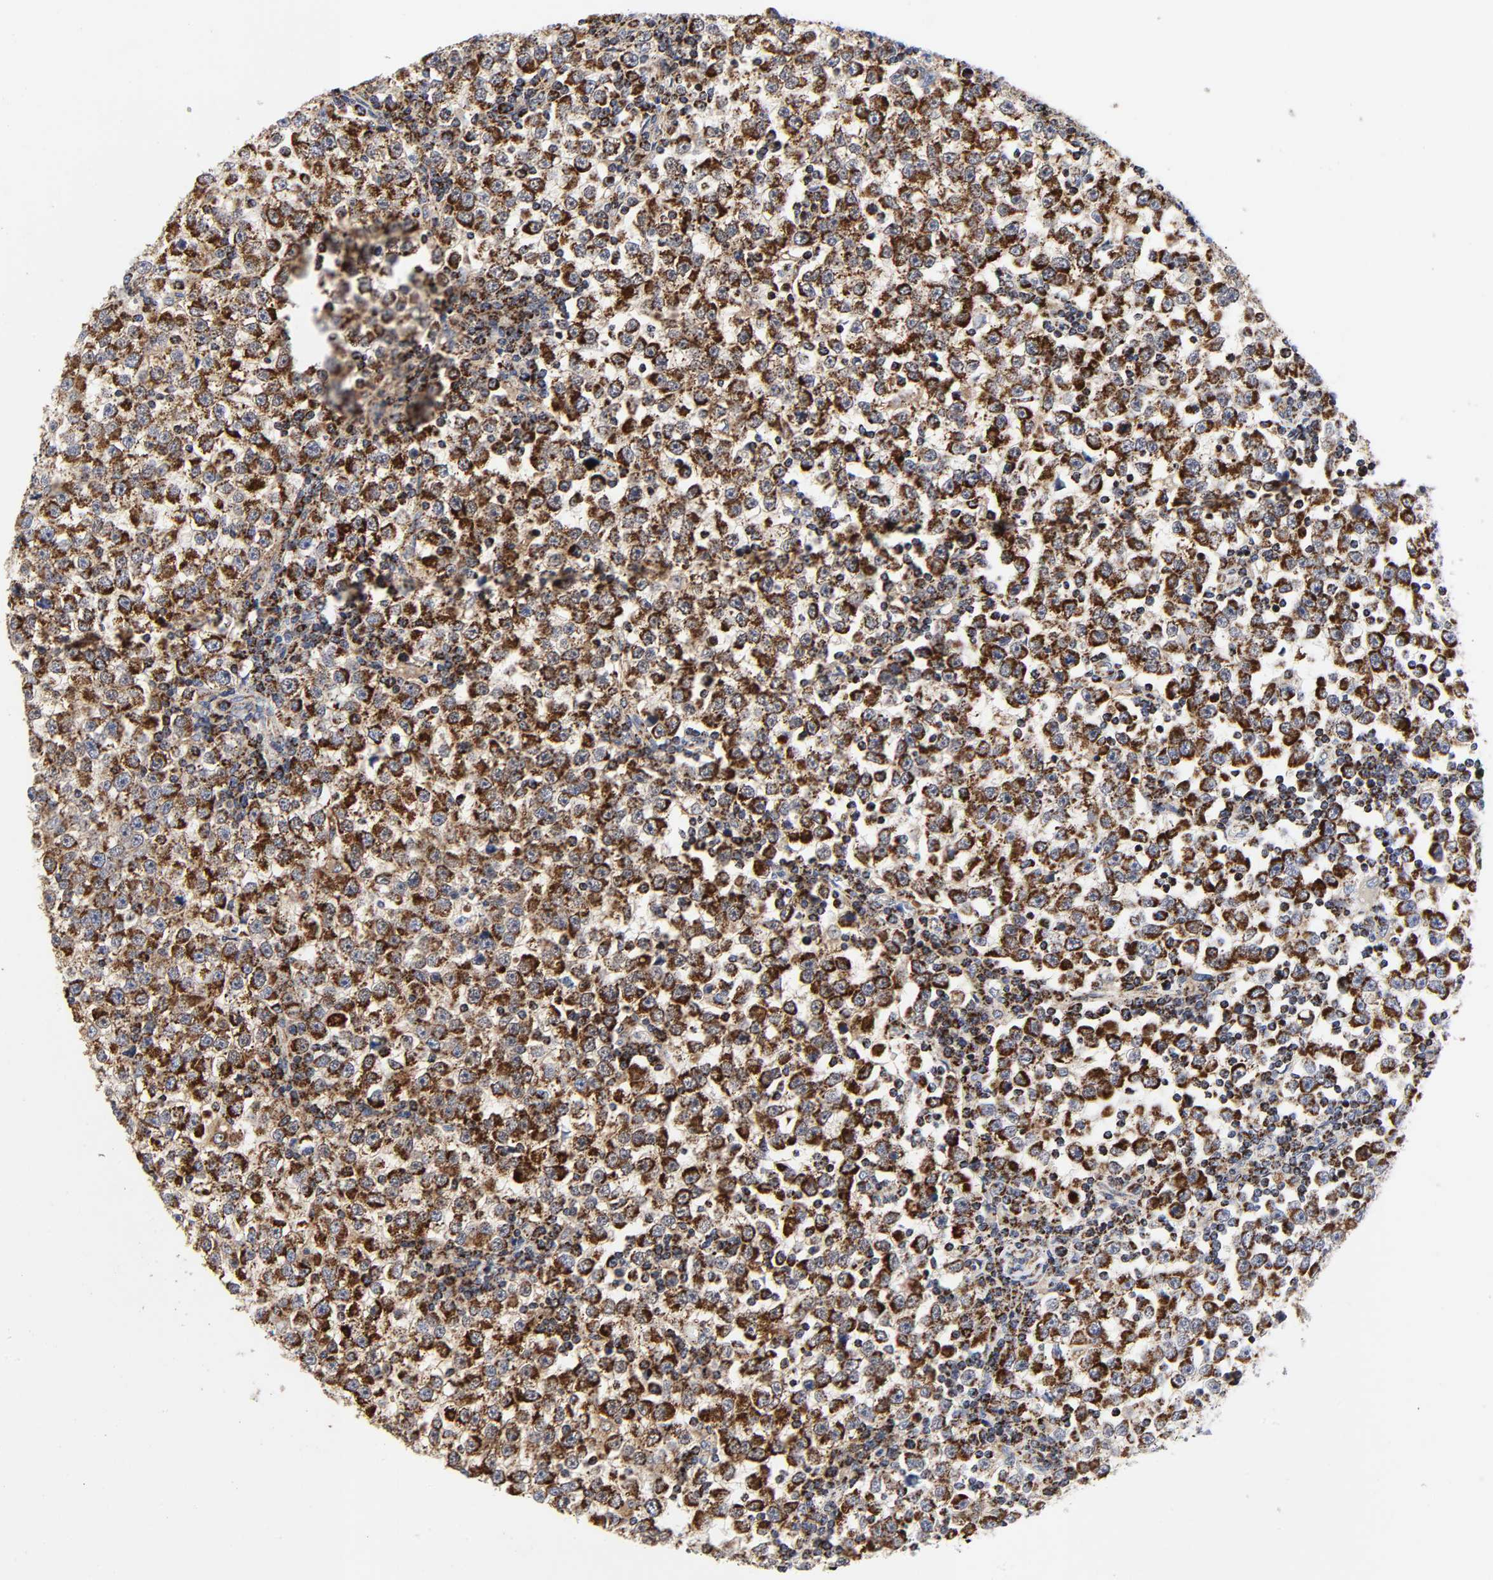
{"staining": {"intensity": "strong", "quantity": ">75%", "location": "cytoplasmic/membranous"}, "tissue": "testis cancer", "cell_type": "Tumor cells", "image_type": "cancer", "snomed": [{"axis": "morphology", "description": "Seminoma, NOS"}, {"axis": "topography", "description": "Testis"}], "caption": "IHC of testis cancer (seminoma) displays high levels of strong cytoplasmic/membranous positivity in about >75% of tumor cells.", "gene": "AOPEP", "patient": {"sex": "male", "age": 65}}